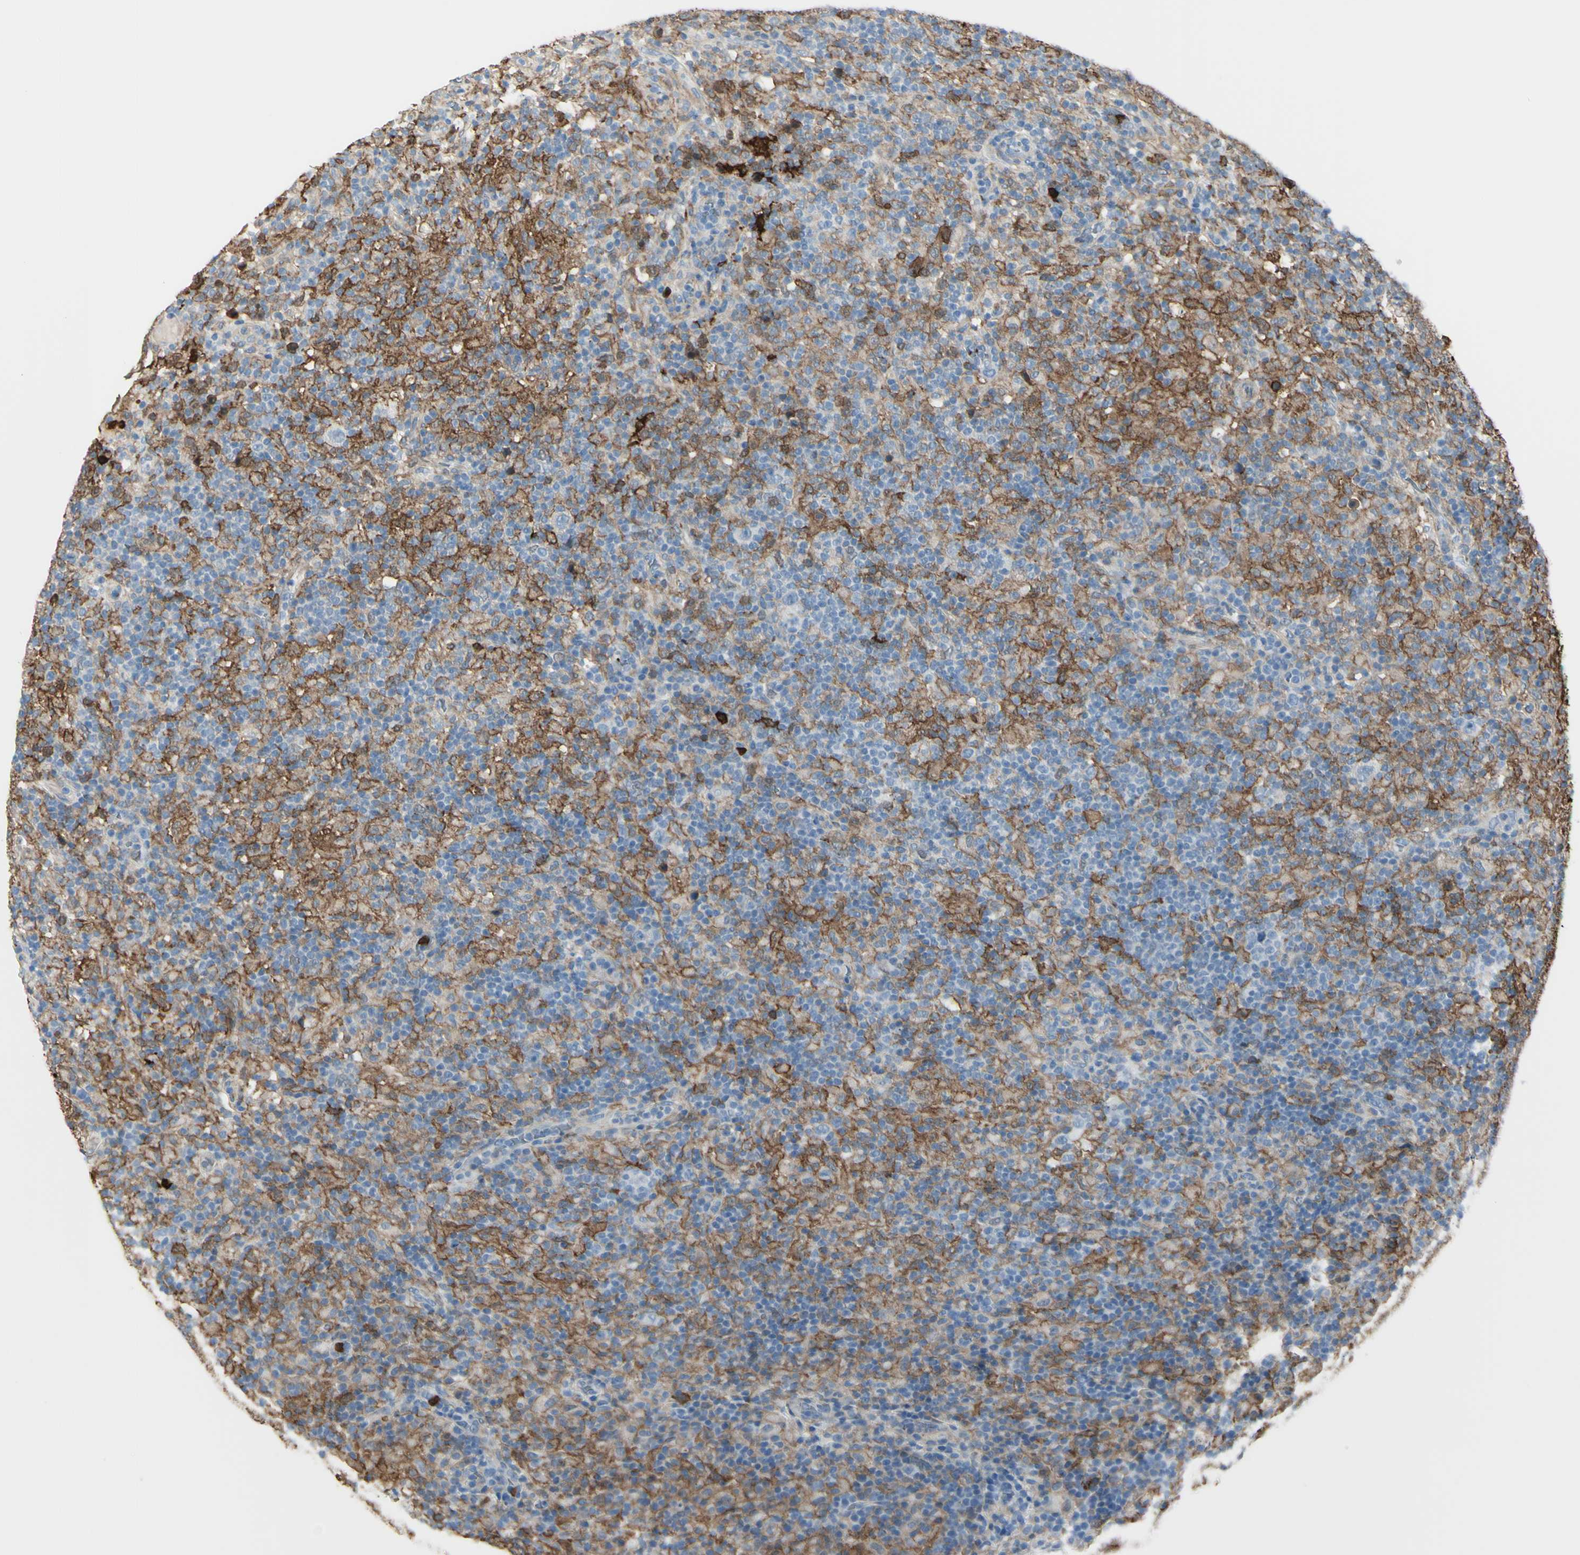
{"staining": {"intensity": "negative", "quantity": "none", "location": "none"}, "tissue": "lymphoma", "cell_type": "Tumor cells", "image_type": "cancer", "snomed": [{"axis": "morphology", "description": "Hodgkin's disease, NOS"}, {"axis": "topography", "description": "Lymph node"}], "caption": "Immunohistochemistry (IHC) photomicrograph of neoplastic tissue: human Hodgkin's disease stained with DAB shows no significant protein expression in tumor cells.", "gene": "GSN", "patient": {"sex": "male", "age": 70}}